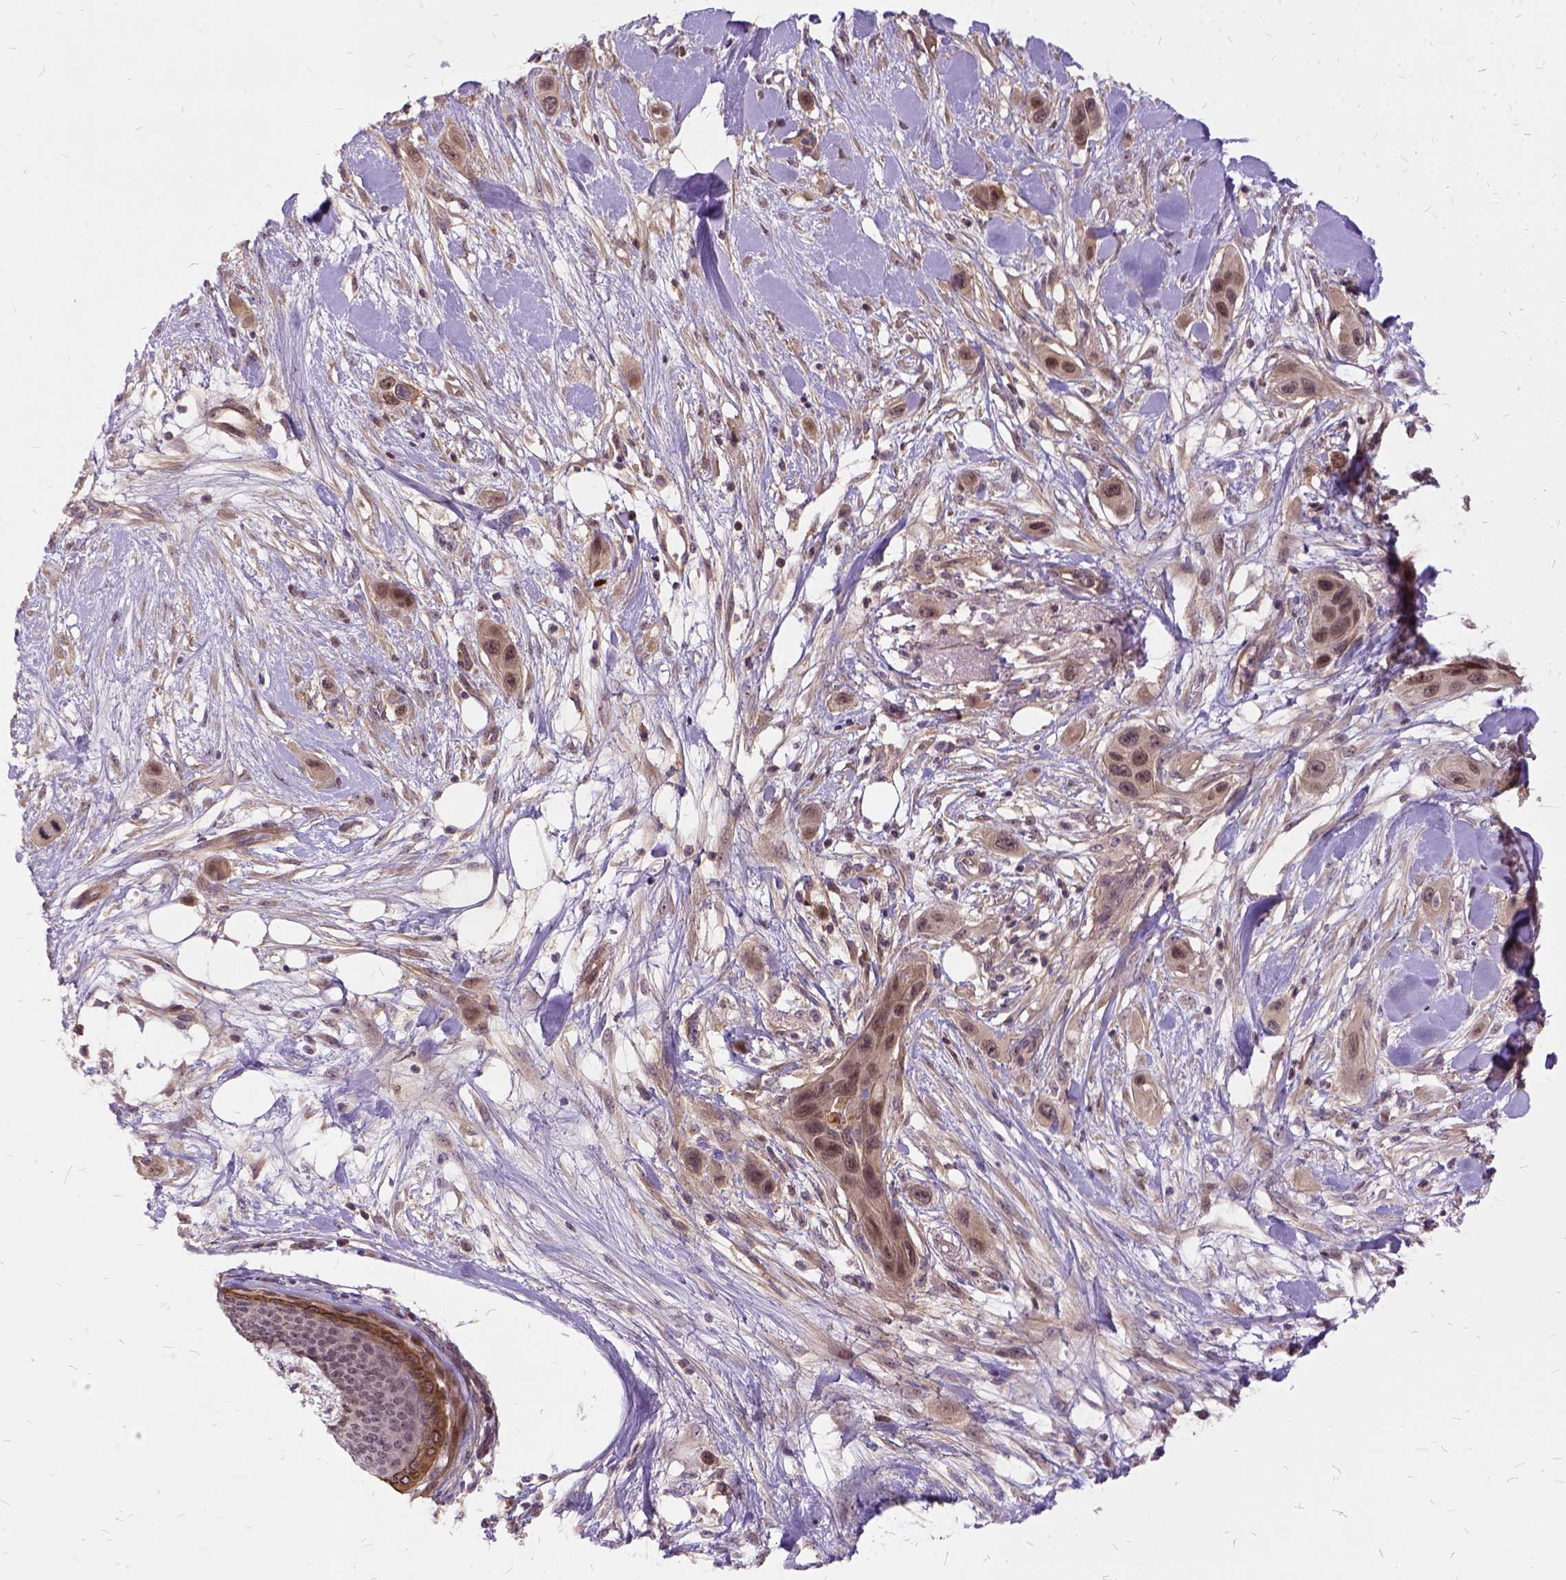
{"staining": {"intensity": "moderate", "quantity": ">75%", "location": "cytoplasmic/membranous,nuclear"}, "tissue": "skin cancer", "cell_type": "Tumor cells", "image_type": "cancer", "snomed": [{"axis": "morphology", "description": "Squamous cell carcinoma, NOS"}, {"axis": "topography", "description": "Skin"}], "caption": "Skin cancer (squamous cell carcinoma) stained with IHC exhibits moderate cytoplasmic/membranous and nuclear staining in about >75% of tumor cells.", "gene": "ILRUN", "patient": {"sex": "male", "age": 79}}